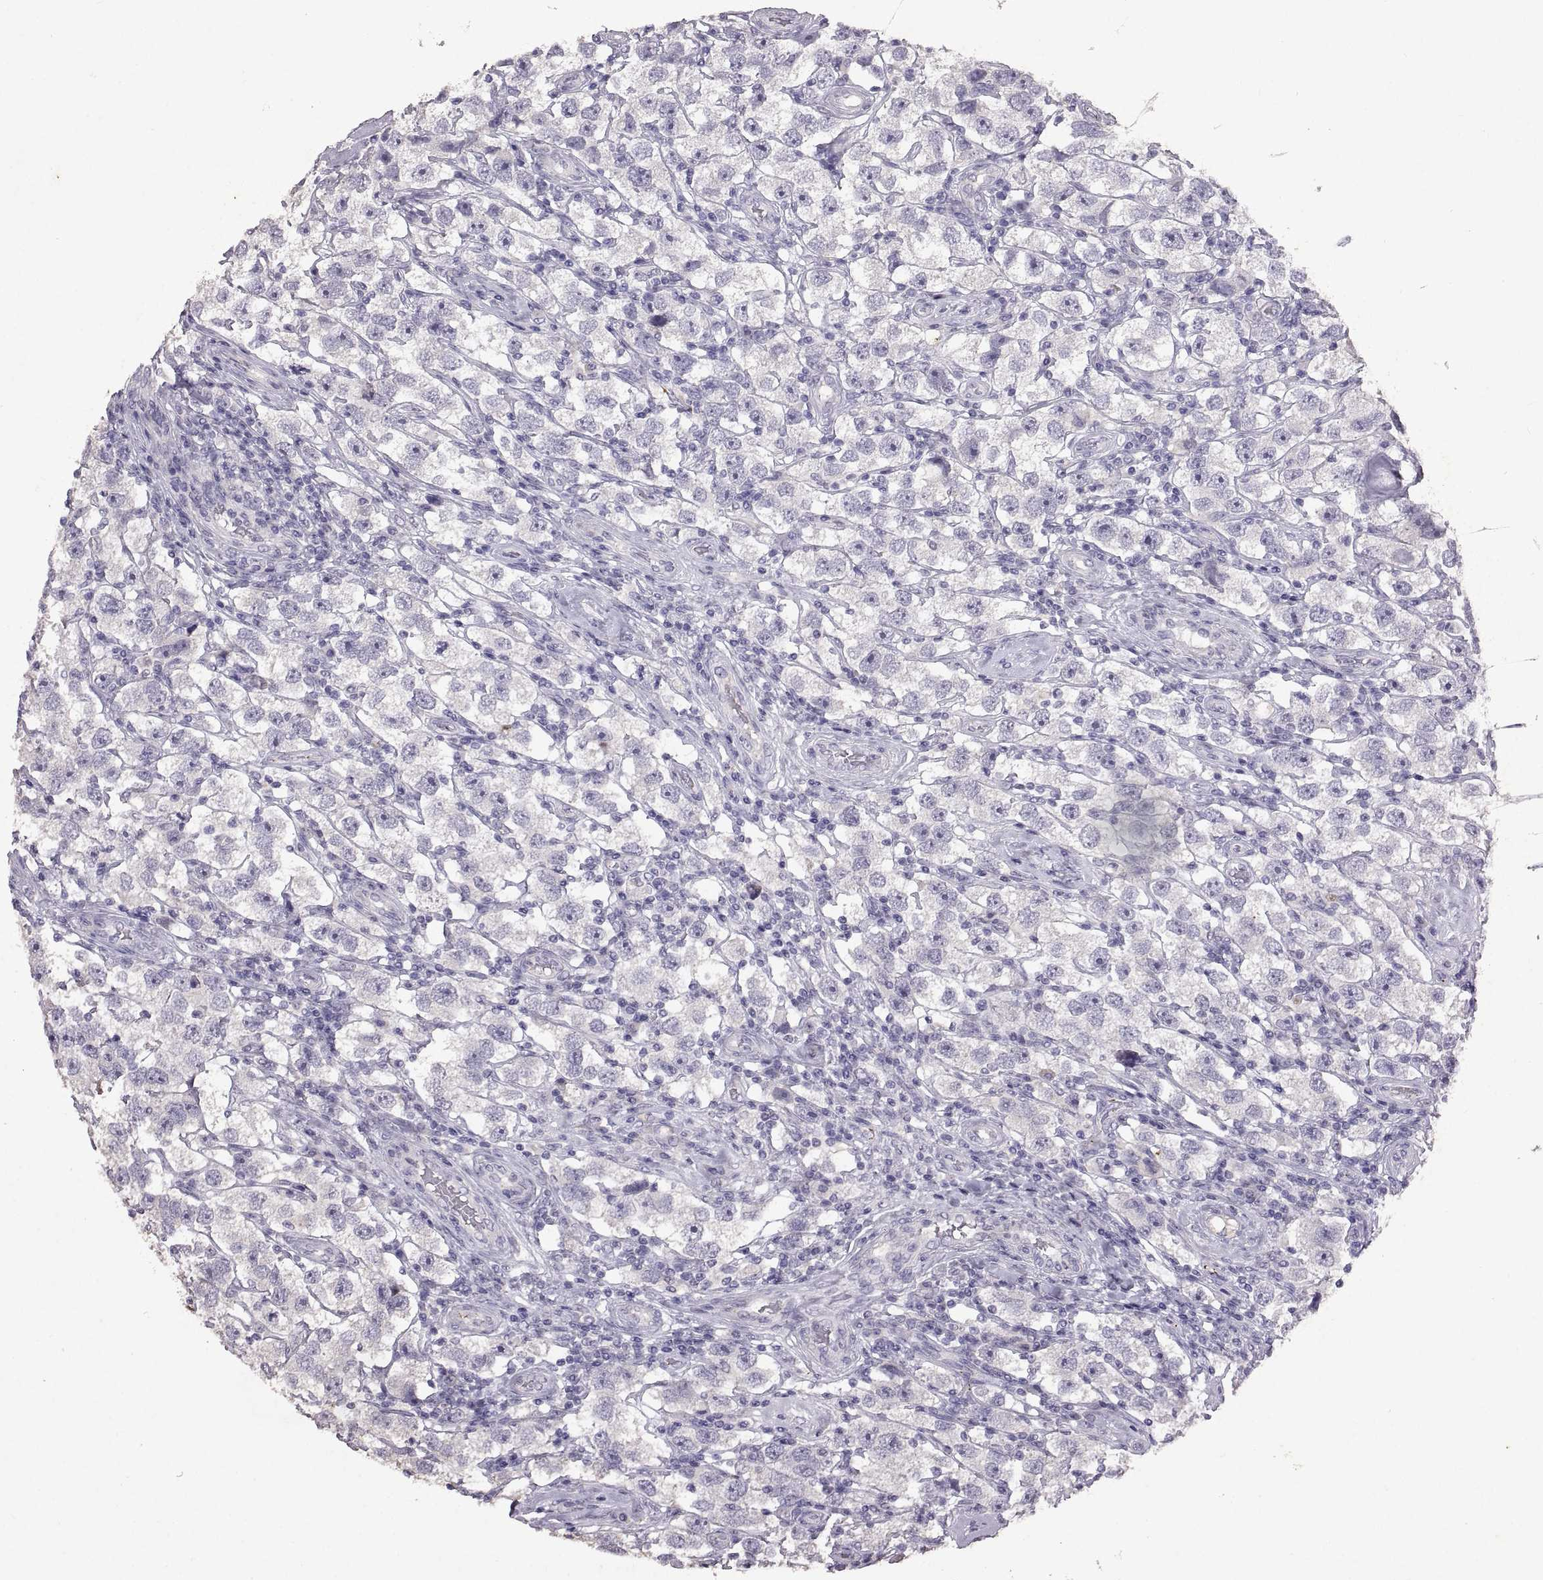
{"staining": {"intensity": "negative", "quantity": "none", "location": "none"}, "tissue": "testis cancer", "cell_type": "Tumor cells", "image_type": "cancer", "snomed": [{"axis": "morphology", "description": "Seminoma, NOS"}, {"axis": "topography", "description": "Testis"}], "caption": "DAB immunohistochemical staining of human testis seminoma exhibits no significant positivity in tumor cells.", "gene": "DEFB136", "patient": {"sex": "male", "age": 26}}